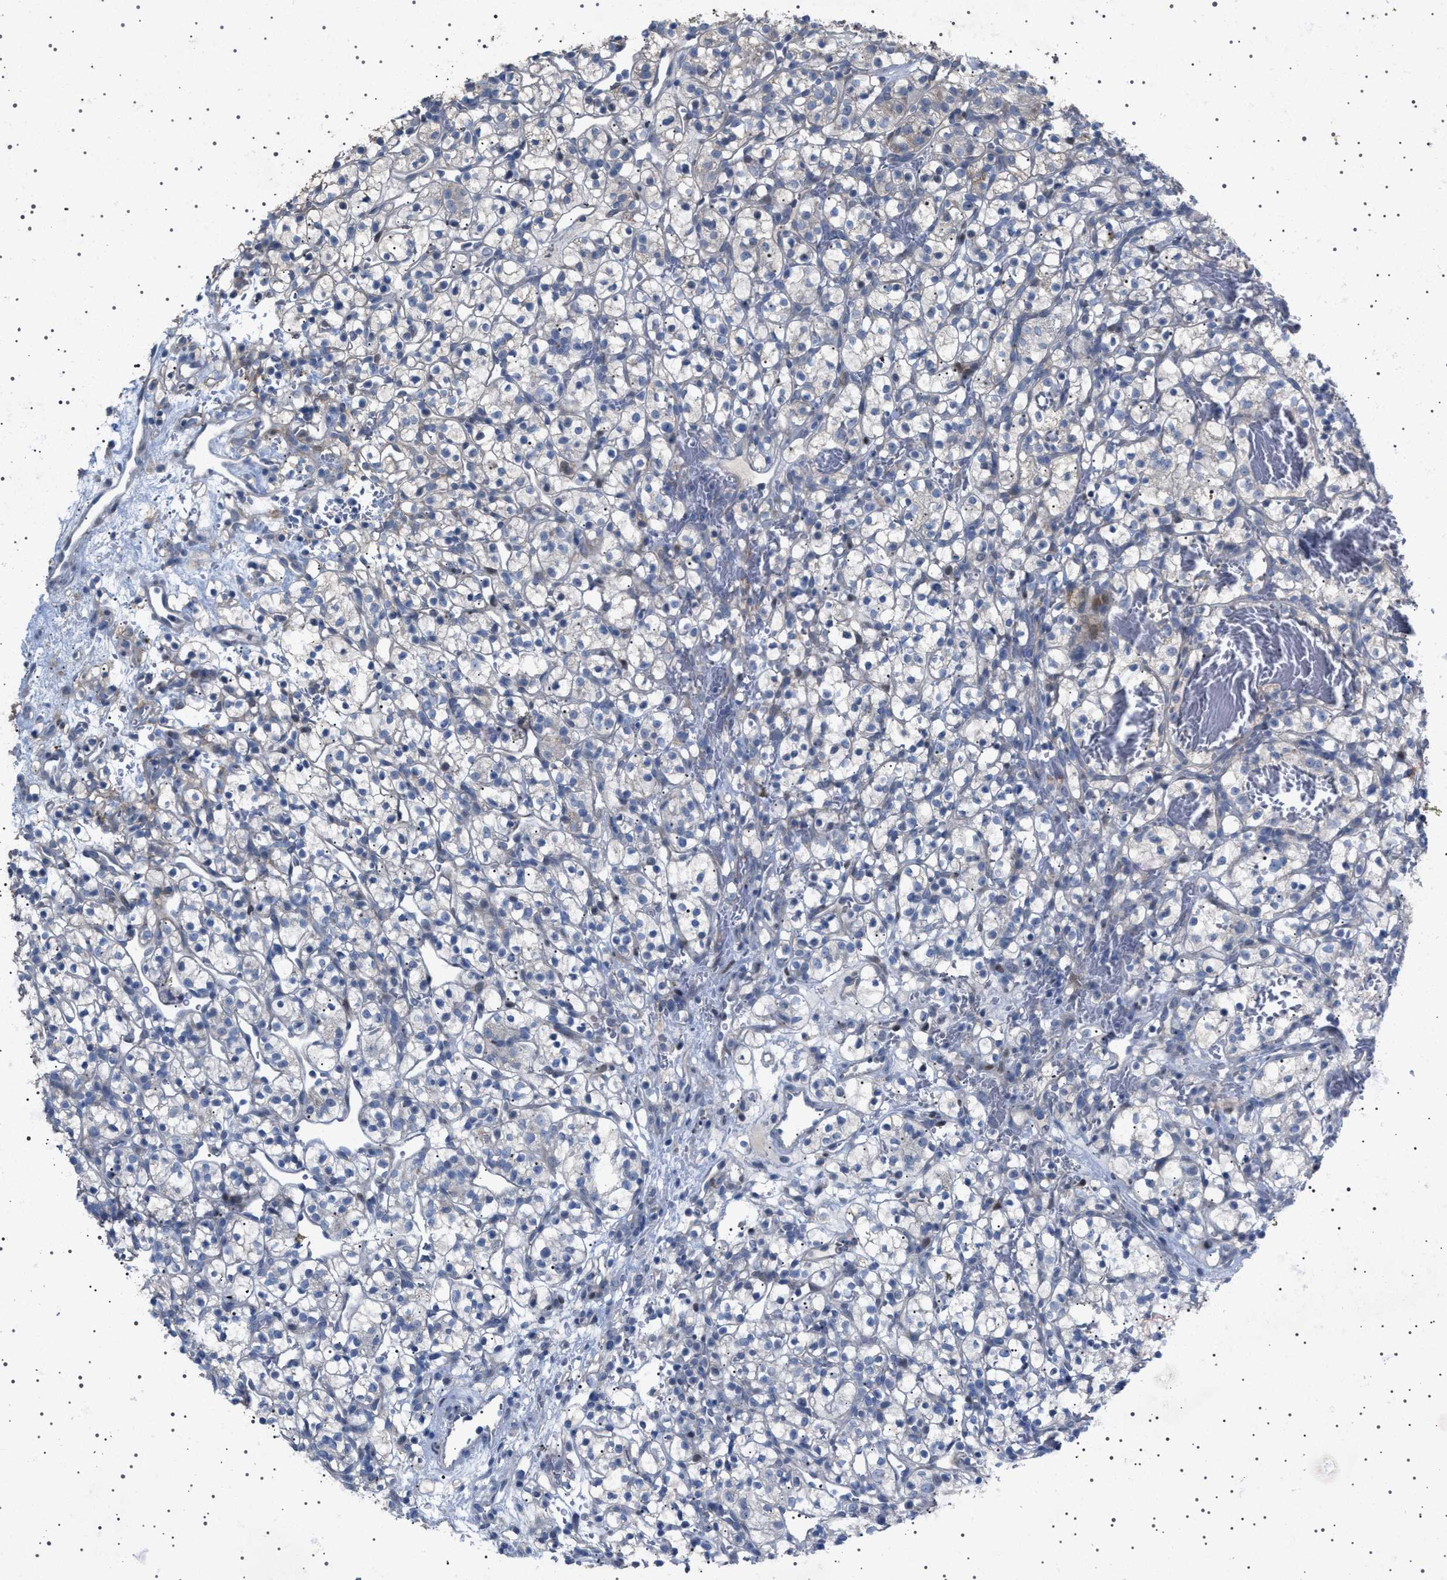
{"staining": {"intensity": "weak", "quantity": "<25%", "location": "cytoplasmic/membranous"}, "tissue": "renal cancer", "cell_type": "Tumor cells", "image_type": "cancer", "snomed": [{"axis": "morphology", "description": "Adenocarcinoma, NOS"}, {"axis": "topography", "description": "Kidney"}], "caption": "DAB immunohistochemical staining of human renal cancer reveals no significant expression in tumor cells.", "gene": "HTR1A", "patient": {"sex": "female", "age": 57}}